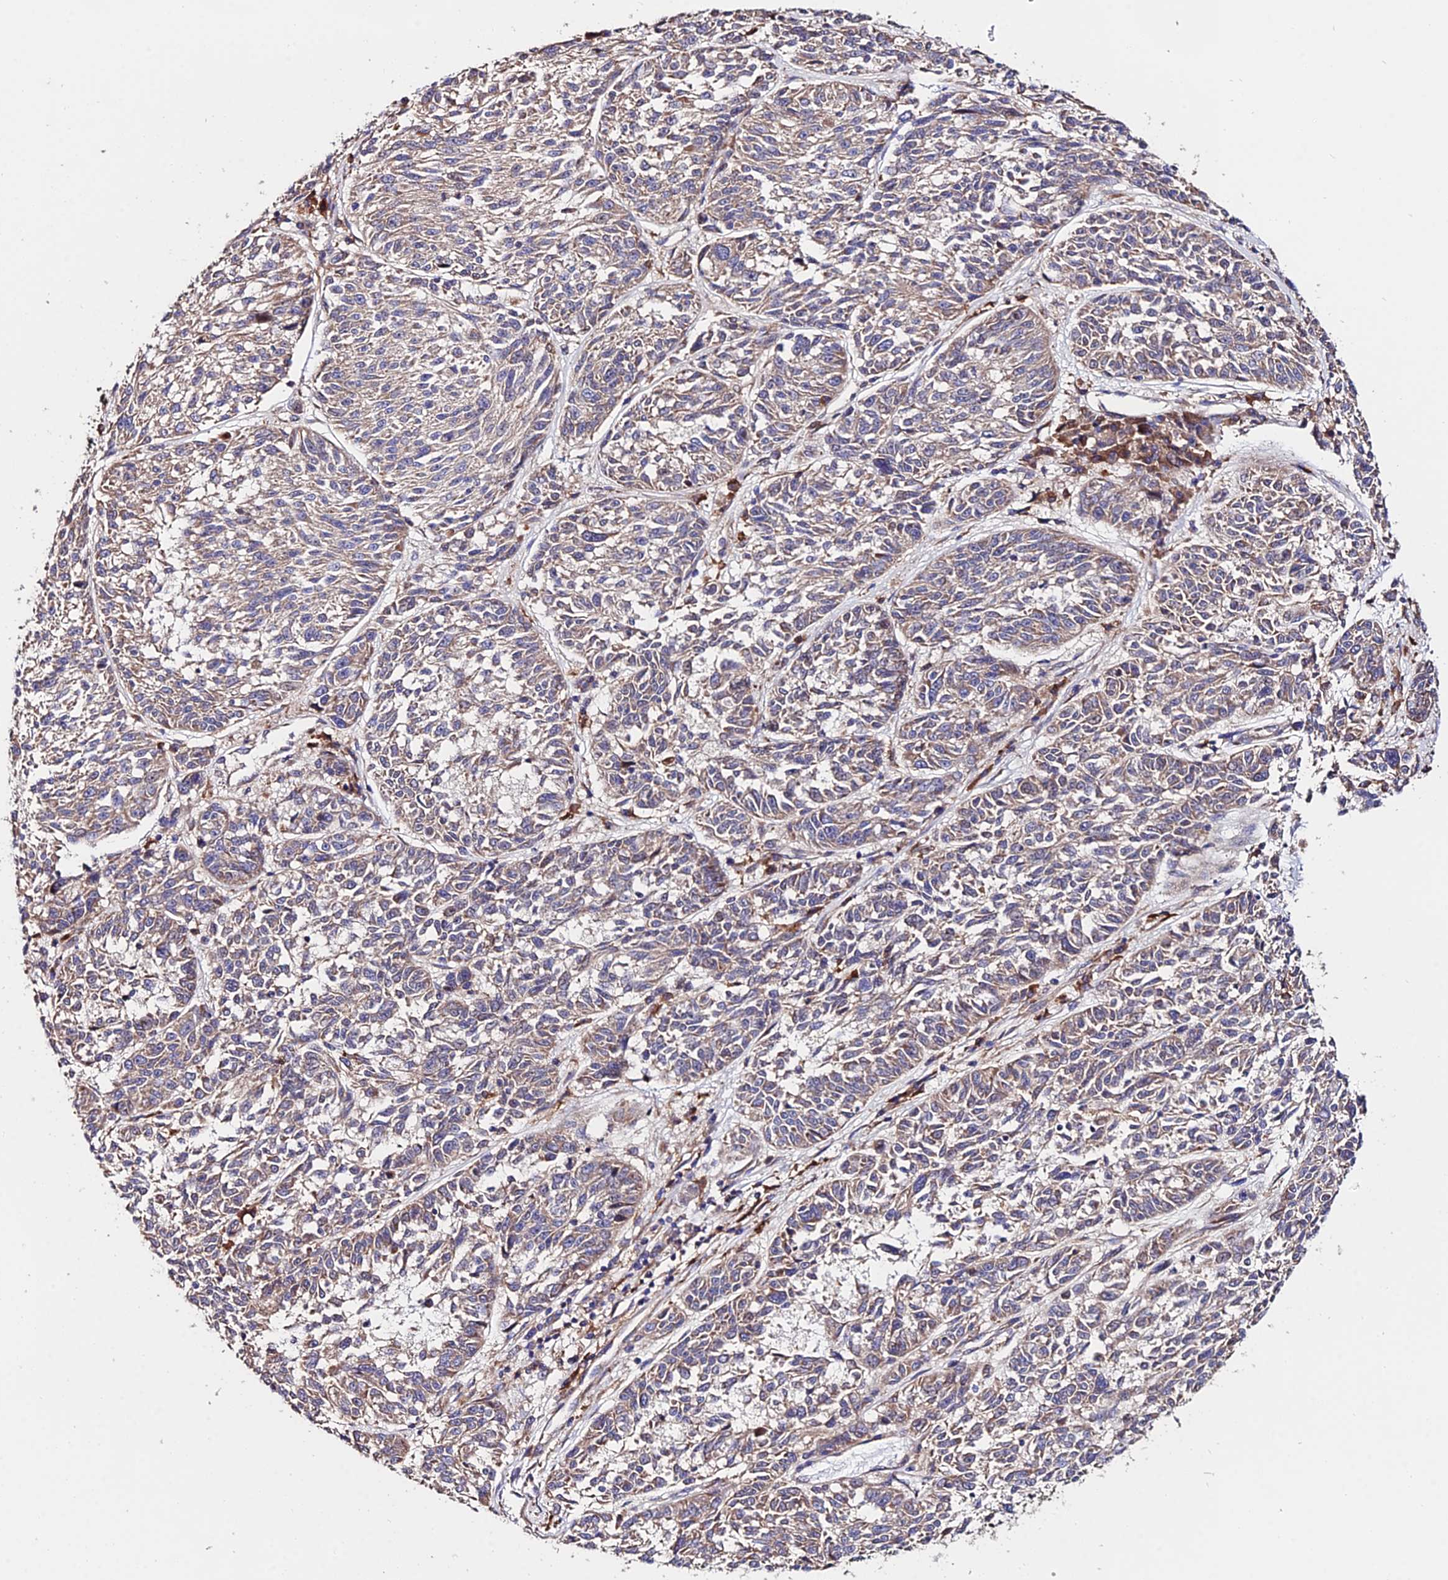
{"staining": {"intensity": "weak", "quantity": "25%-75%", "location": "cytoplasmic/membranous"}, "tissue": "melanoma", "cell_type": "Tumor cells", "image_type": "cancer", "snomed": [{"axis": "morphology", "description": "Malignant melanoma, NOS"}, {"axis": "topography", "description": "Skin"}], "caption": "Human melanoma stained for a protein (brown) reveals weak cytoplasmic/membranous positive expression in about 25%-75% of tumor cells.", "gene": "CDC37L1", "patient": {"sex": "male", "age": 53}}